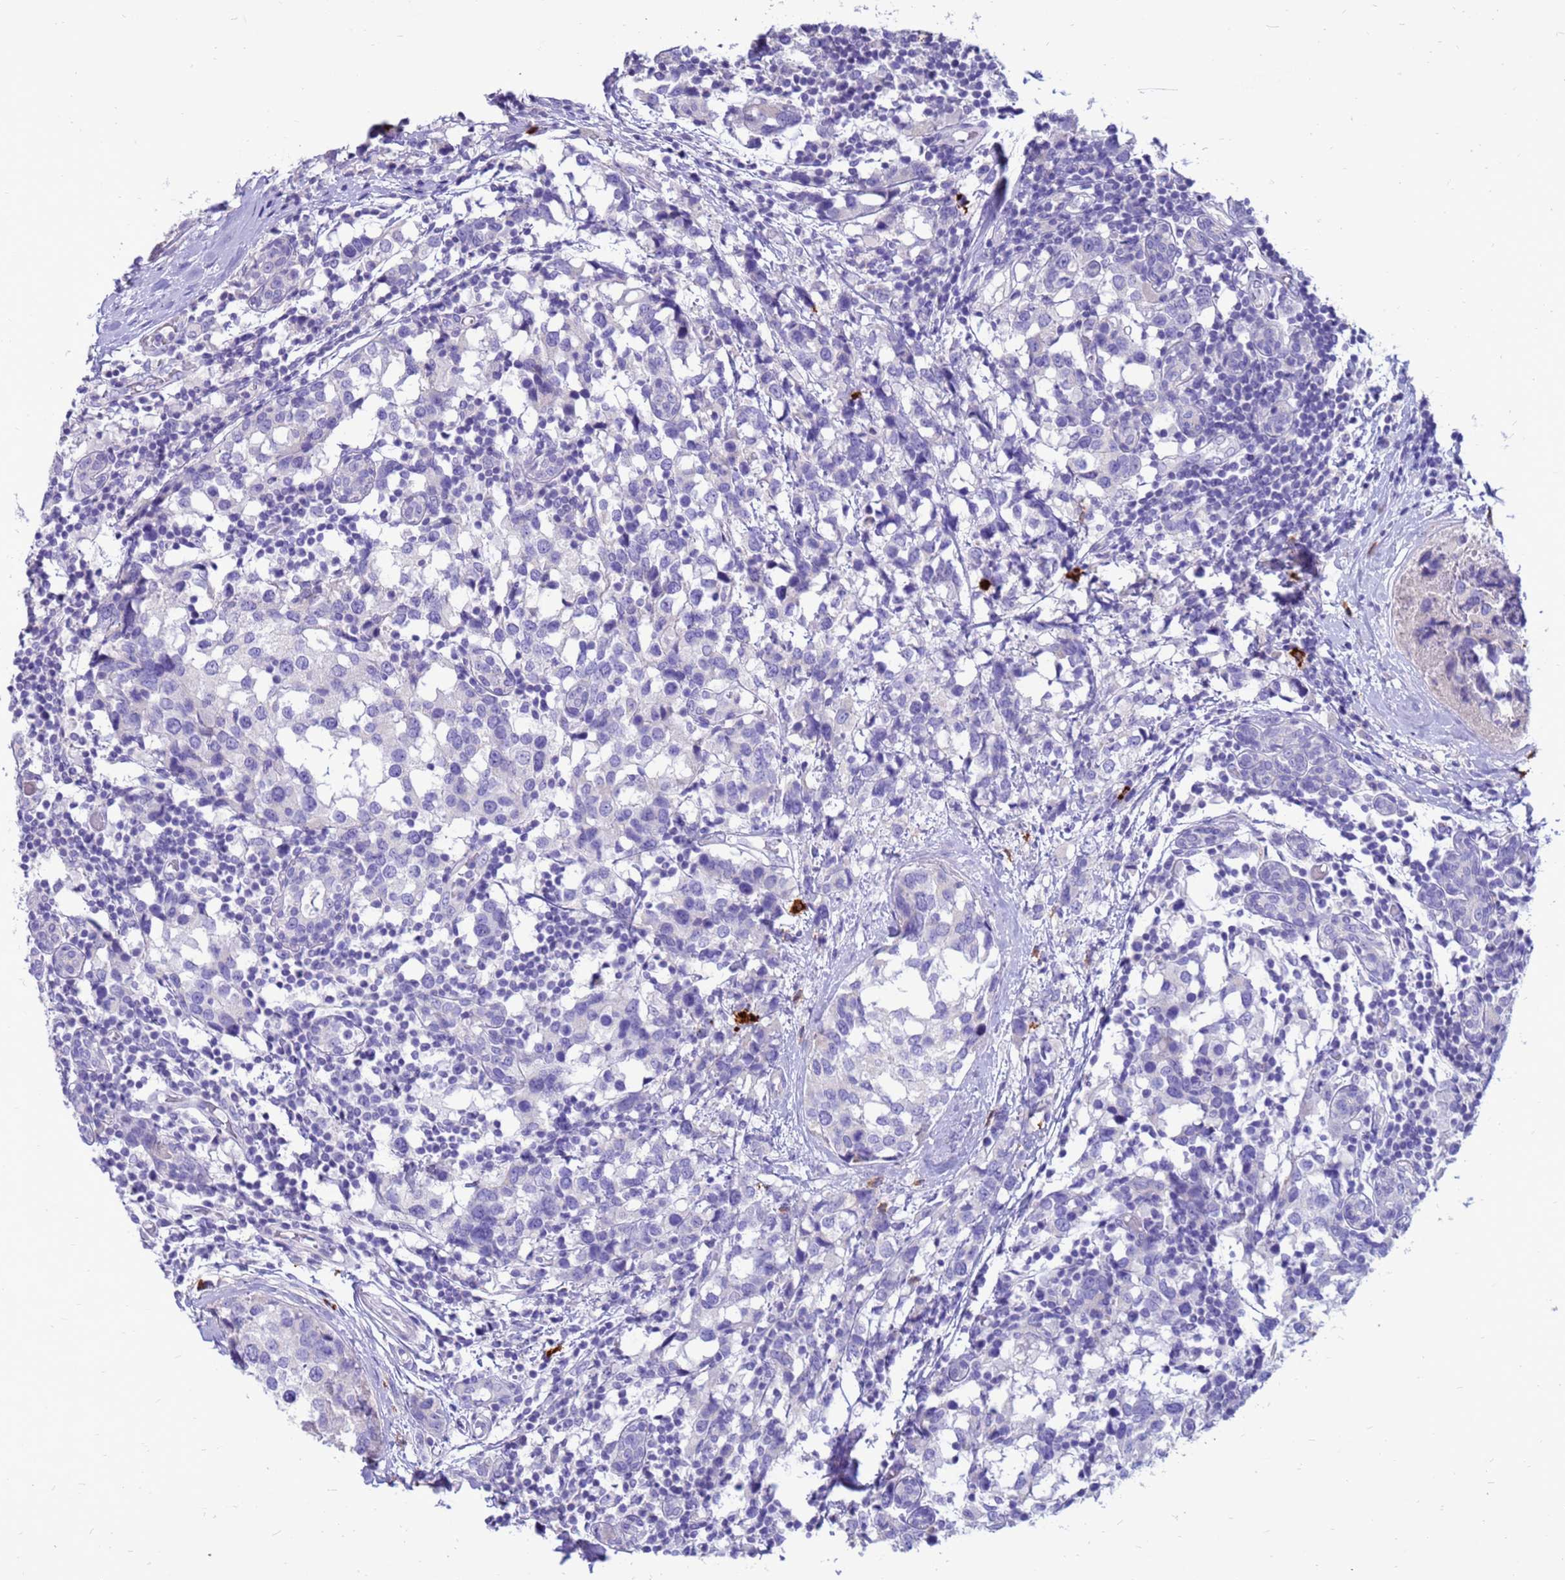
{"staining": {"intensity": "negative", "quantity": "none", "location": "none"}, "tissue": "breast cancer", "cell_type": "Tumor cells", "image_type": "cancer", "snomed": [{"axis": "morphology", "description": "Lobular carcinoma"}, {"axis": "topography", "description": "Breast"}], "caption": "High magnification brightfield microscopy of lobular carcinoma (breast) stained with DAB (3,3'-diaminobenzidine) (brown) and counterstained with hematoxylin (blue): tumor cells show no significant positivity. Nuclei are stained in blue.", "gene": "PDE10A", "patient": {"sex": "female", "age": 59}}